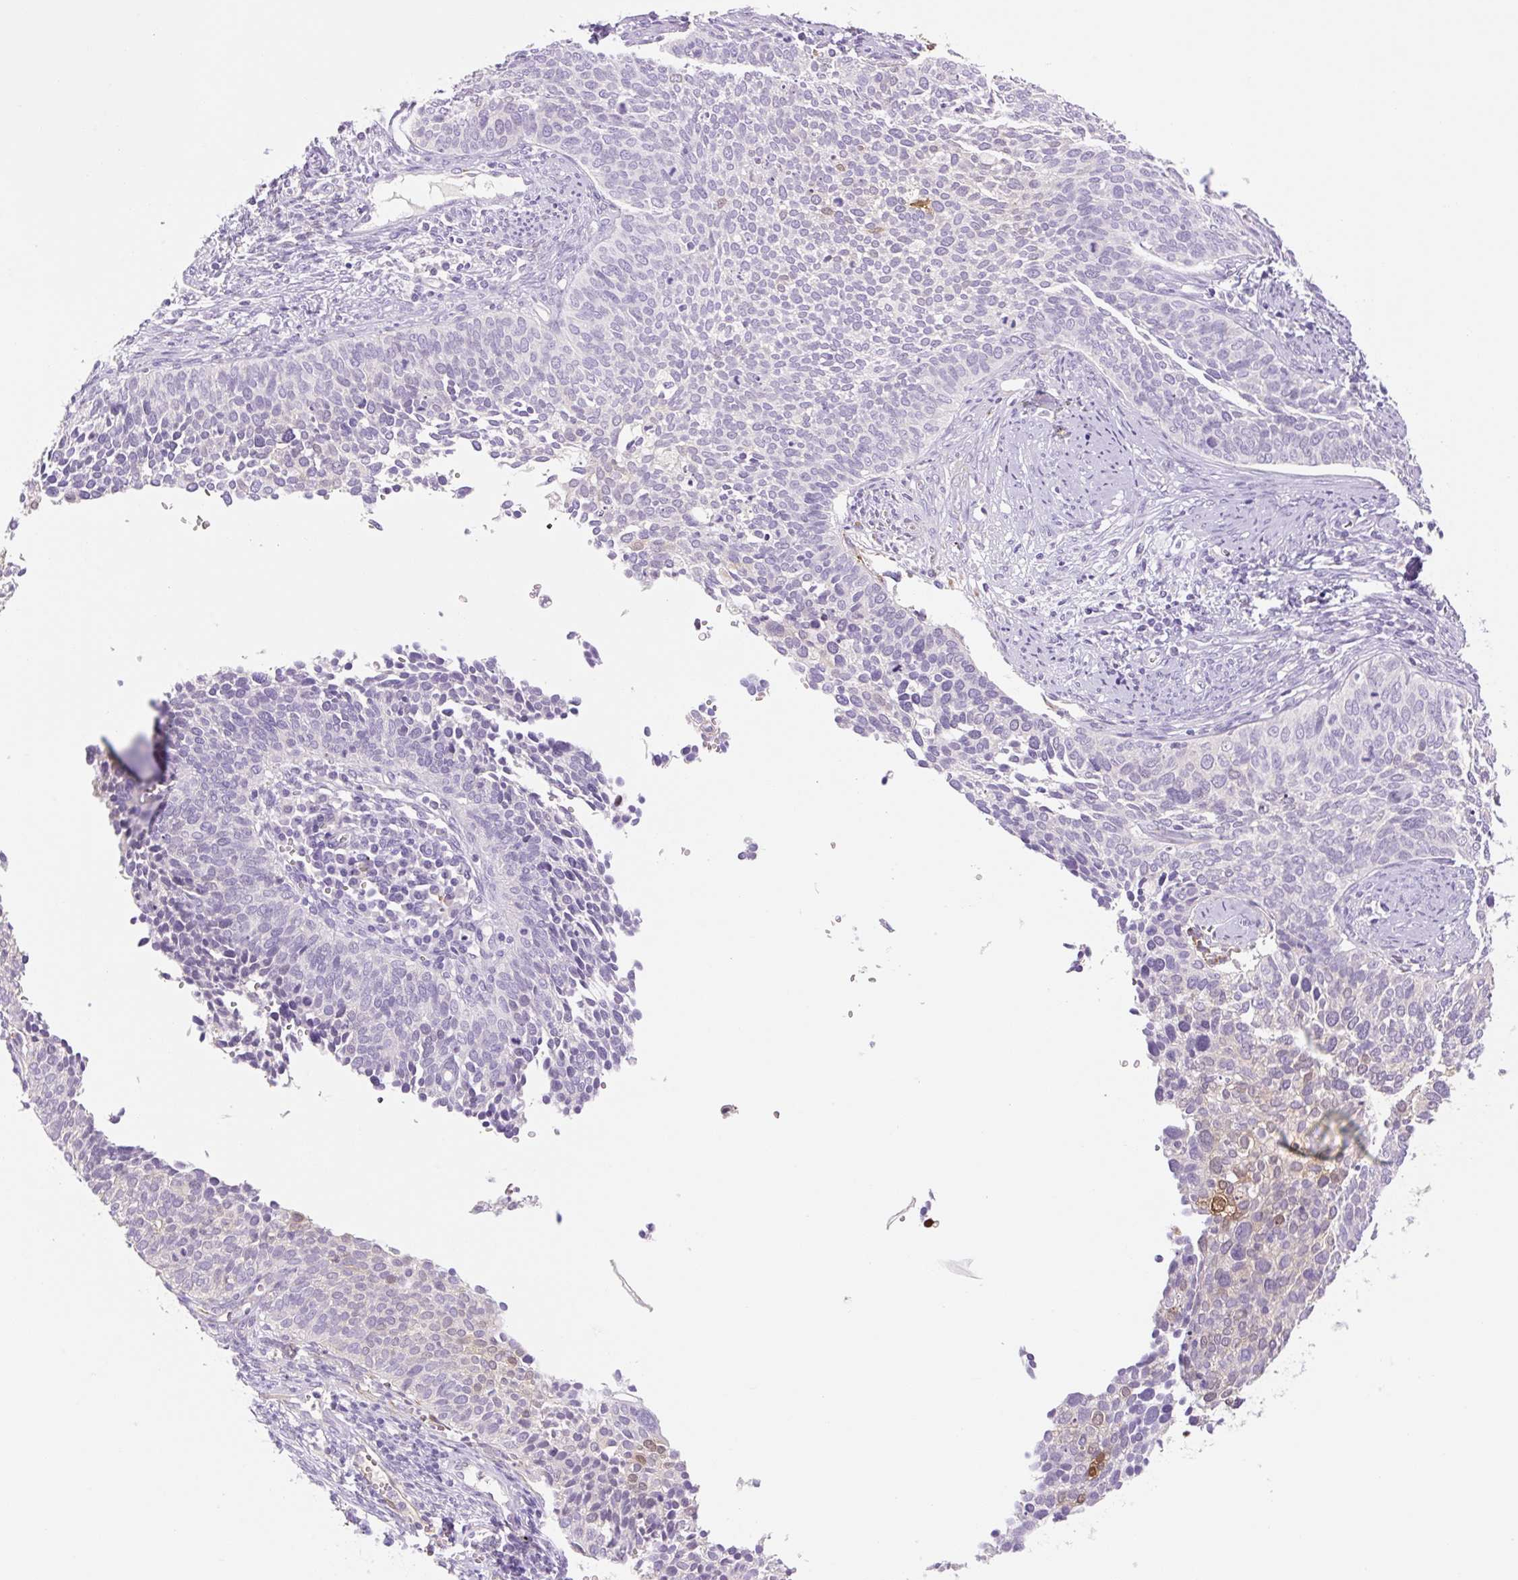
{"staining": {"intensity": "moderate", "quantity": "<25%", "location": "cytoplasmic/membranous,nuclear"}, "tissue": "cervical cancer", "cell_type": "Tumor cells", "image_type": "cancer", "snomed": [{"axis": "morphology", "description": "Squamous cell carcinoma, NOS"}, {"axis": "topography", "description": "Cervix"}], "caption": "Immunohistochemical staining of human cervical squamous cell carcinoma reveals low levels of moderate cytoplasmic/membranous and nuclear positivity in approximately <25% of tumor cells.", "gene": "FABP5", "patient": {"sex": "female", "age": 34}}